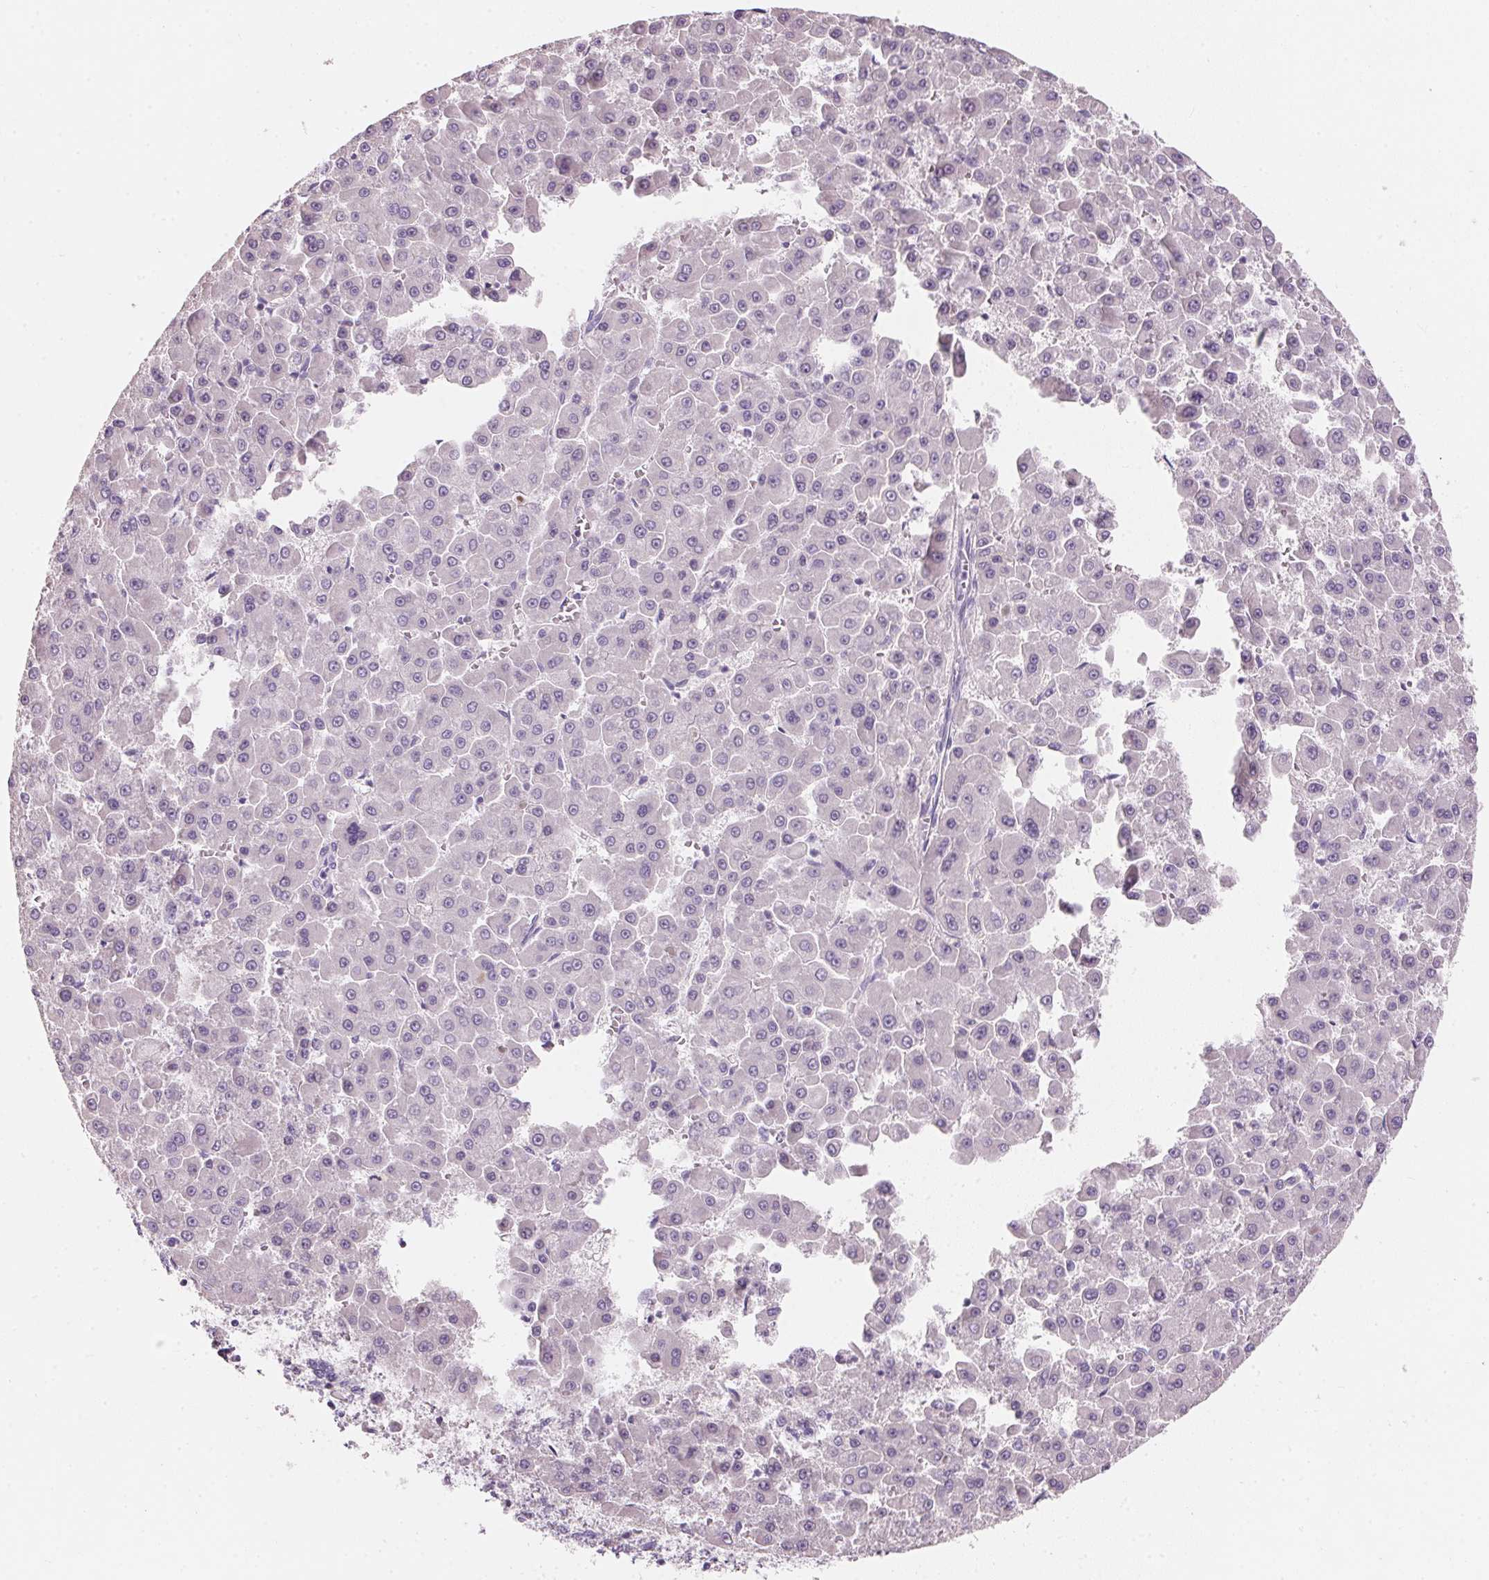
{"staining": {"intensity": "negative", "quantity": "none", "location": "none"}, "tissue": "liver cancer", "cell_type": "Tumor cells", "image_type": "cancer", "snomed": [{"axis": "morphology", "description": "Carcinoma, Hepatocellular, NOS"}, {"axis": "topography", "description": "Liver"}], "caption": "A micrograph of hepatocellular carcinoma (liver) stained for a protein shows no brown staining in tumor cells. (DAB immunohistochemistry (IHC), high magnification).", "gene": "HSD17B1", "patient": {"sex": "male", "age": 78}}